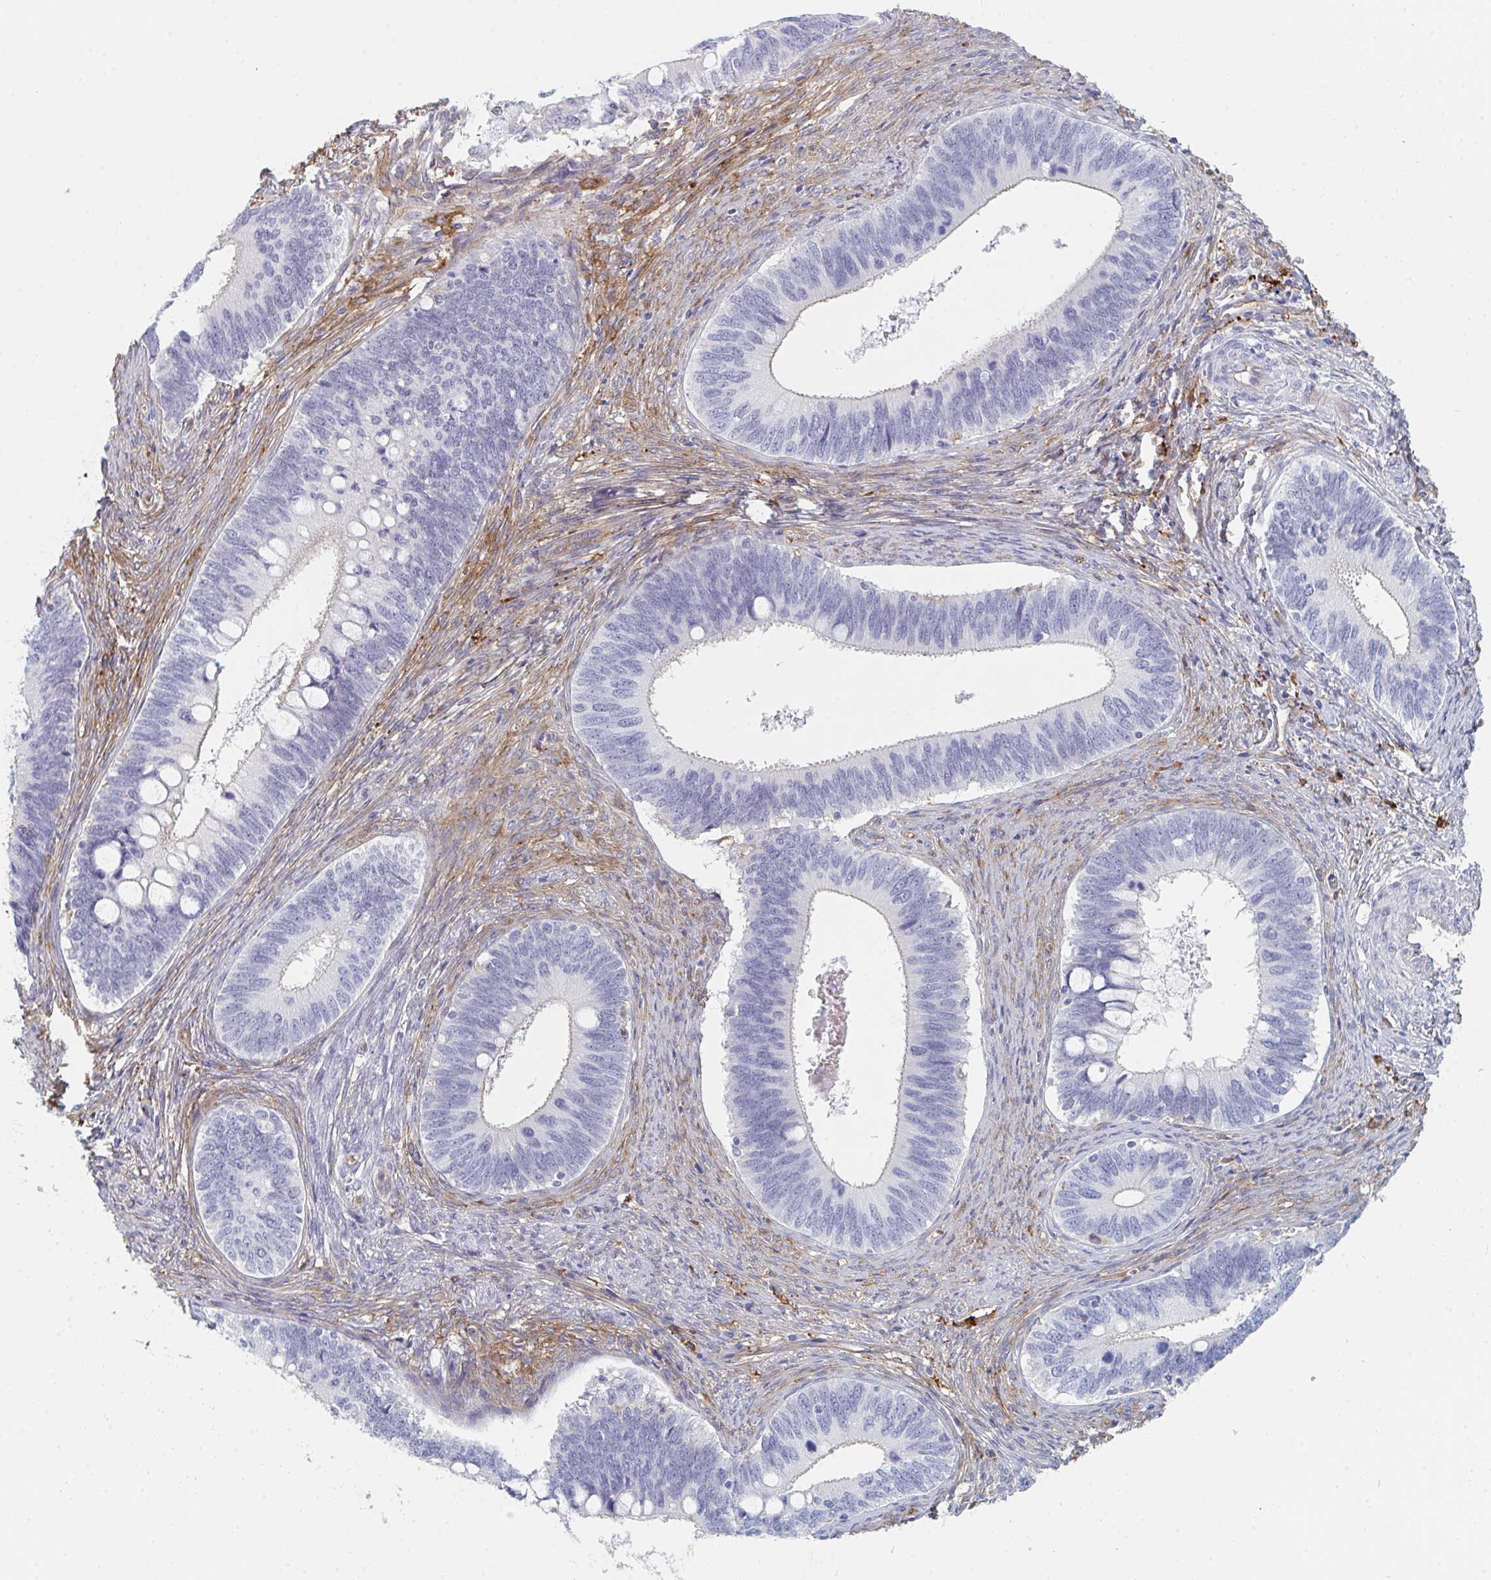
{"staining": {"intensity": "negative", "quantity": "none", "location": "none"}, "tissue": "cervical cancer", "cell_type": "Tumor cells", "image_type": "cancer", "snomed": [{"axis": "morphology", "description": "Adenocarcinoma, NOS"}, {"axis": "topography", "description": "Cervix"}], "caption": "An immunohistochemistry image of adenocarcinoma (cervical) is shown. There is no staining in tumor cells of adenocarcinoma (cervical).", "gene": "DAB2", "patient": {"sex": "female", "age": 42}}